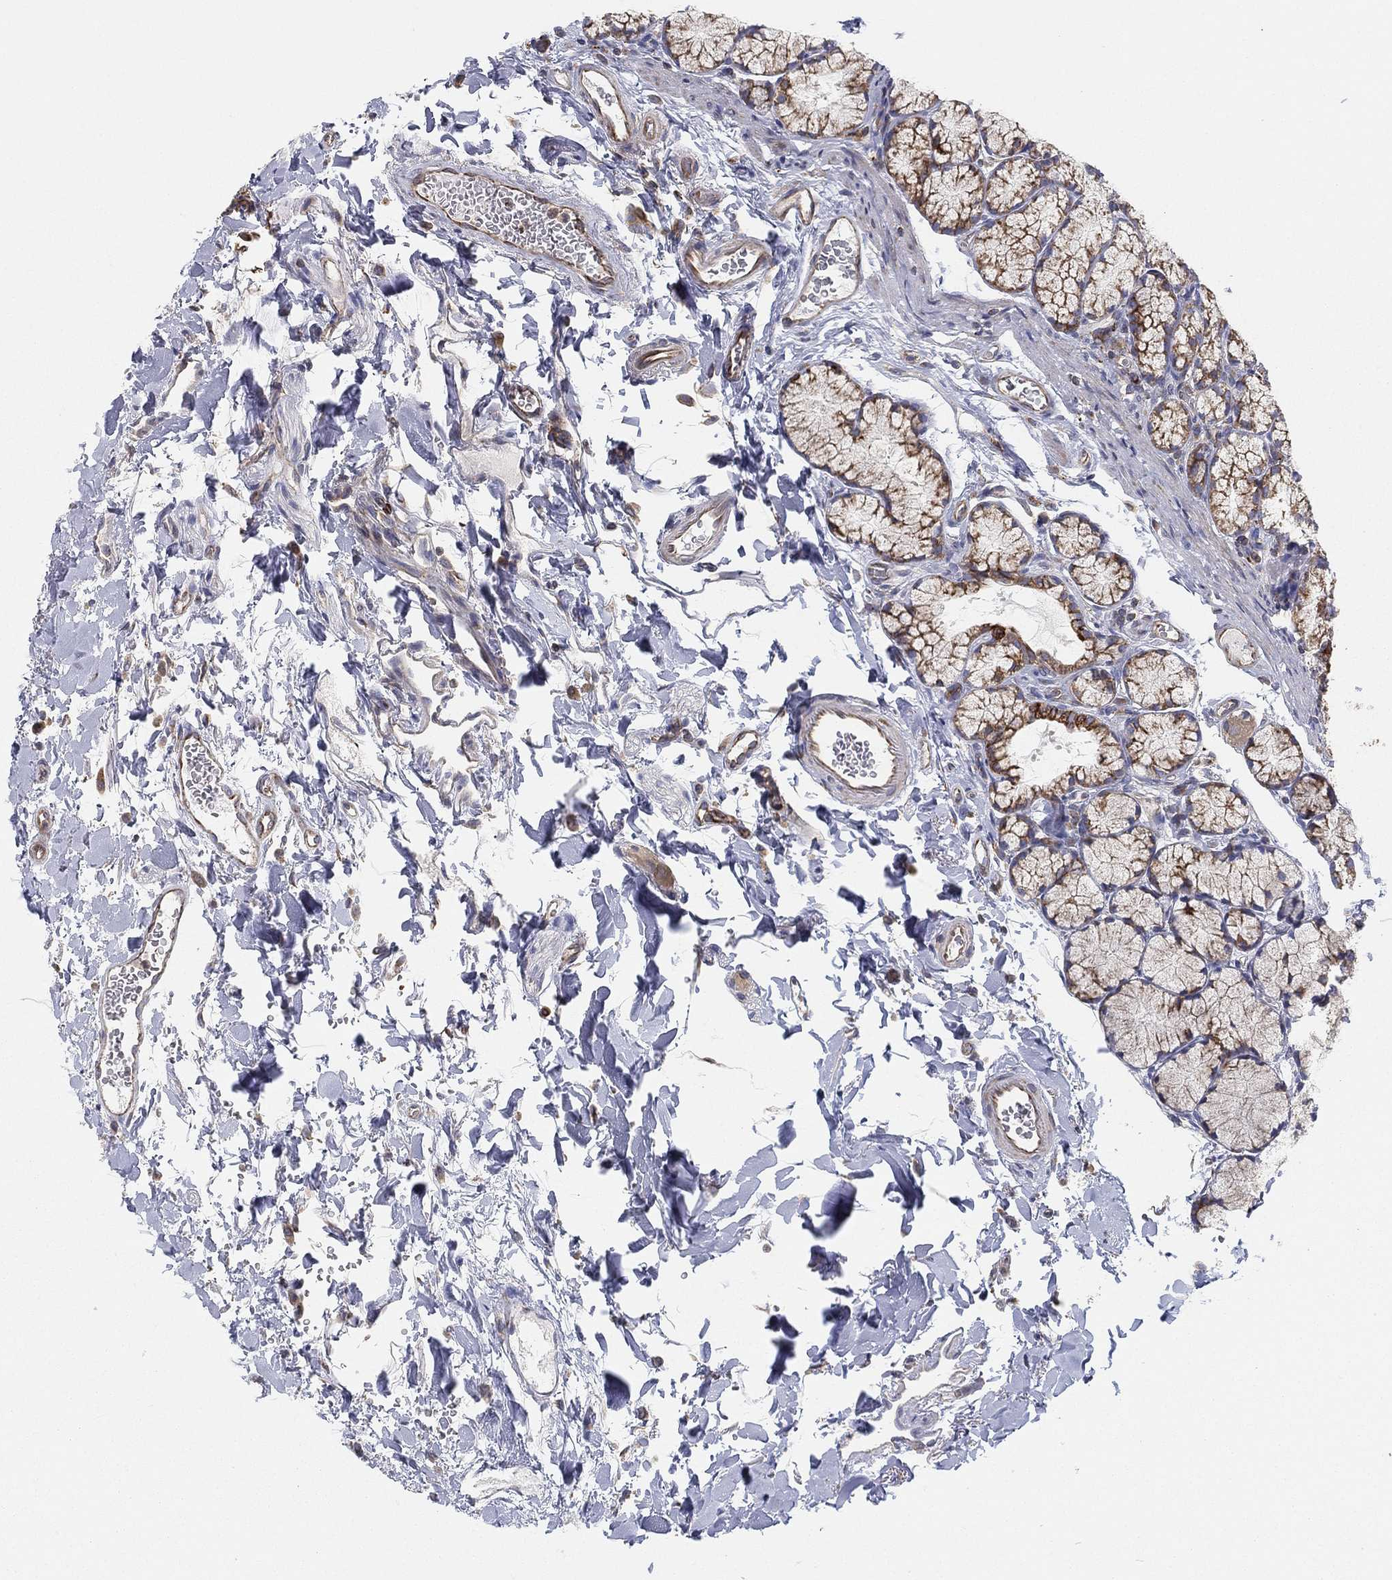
{"staining": {"intensity": "strong", "quantity": ">75%", "location": "cytoplasmic/membranous"}, "tissue": "duodenum", "cell_type": "Glandular cells", "image_type": "normal", "snomed": [{"axis": "morphology", "description": "Normal tissue, NOS"}, {"axis": "topography", "description": "Duodenum"}], "caption": "Normal duodenum demonstrates strong cytoplasmic/membranous expression in about >75% of glandular cells The staining is performed using DAB brown chromogen to label protein expression. The nuclei are counter-stained blue using hematoxylin..", "gene": "CYB5B", "patient": {"sex": "female", "age": 67}}